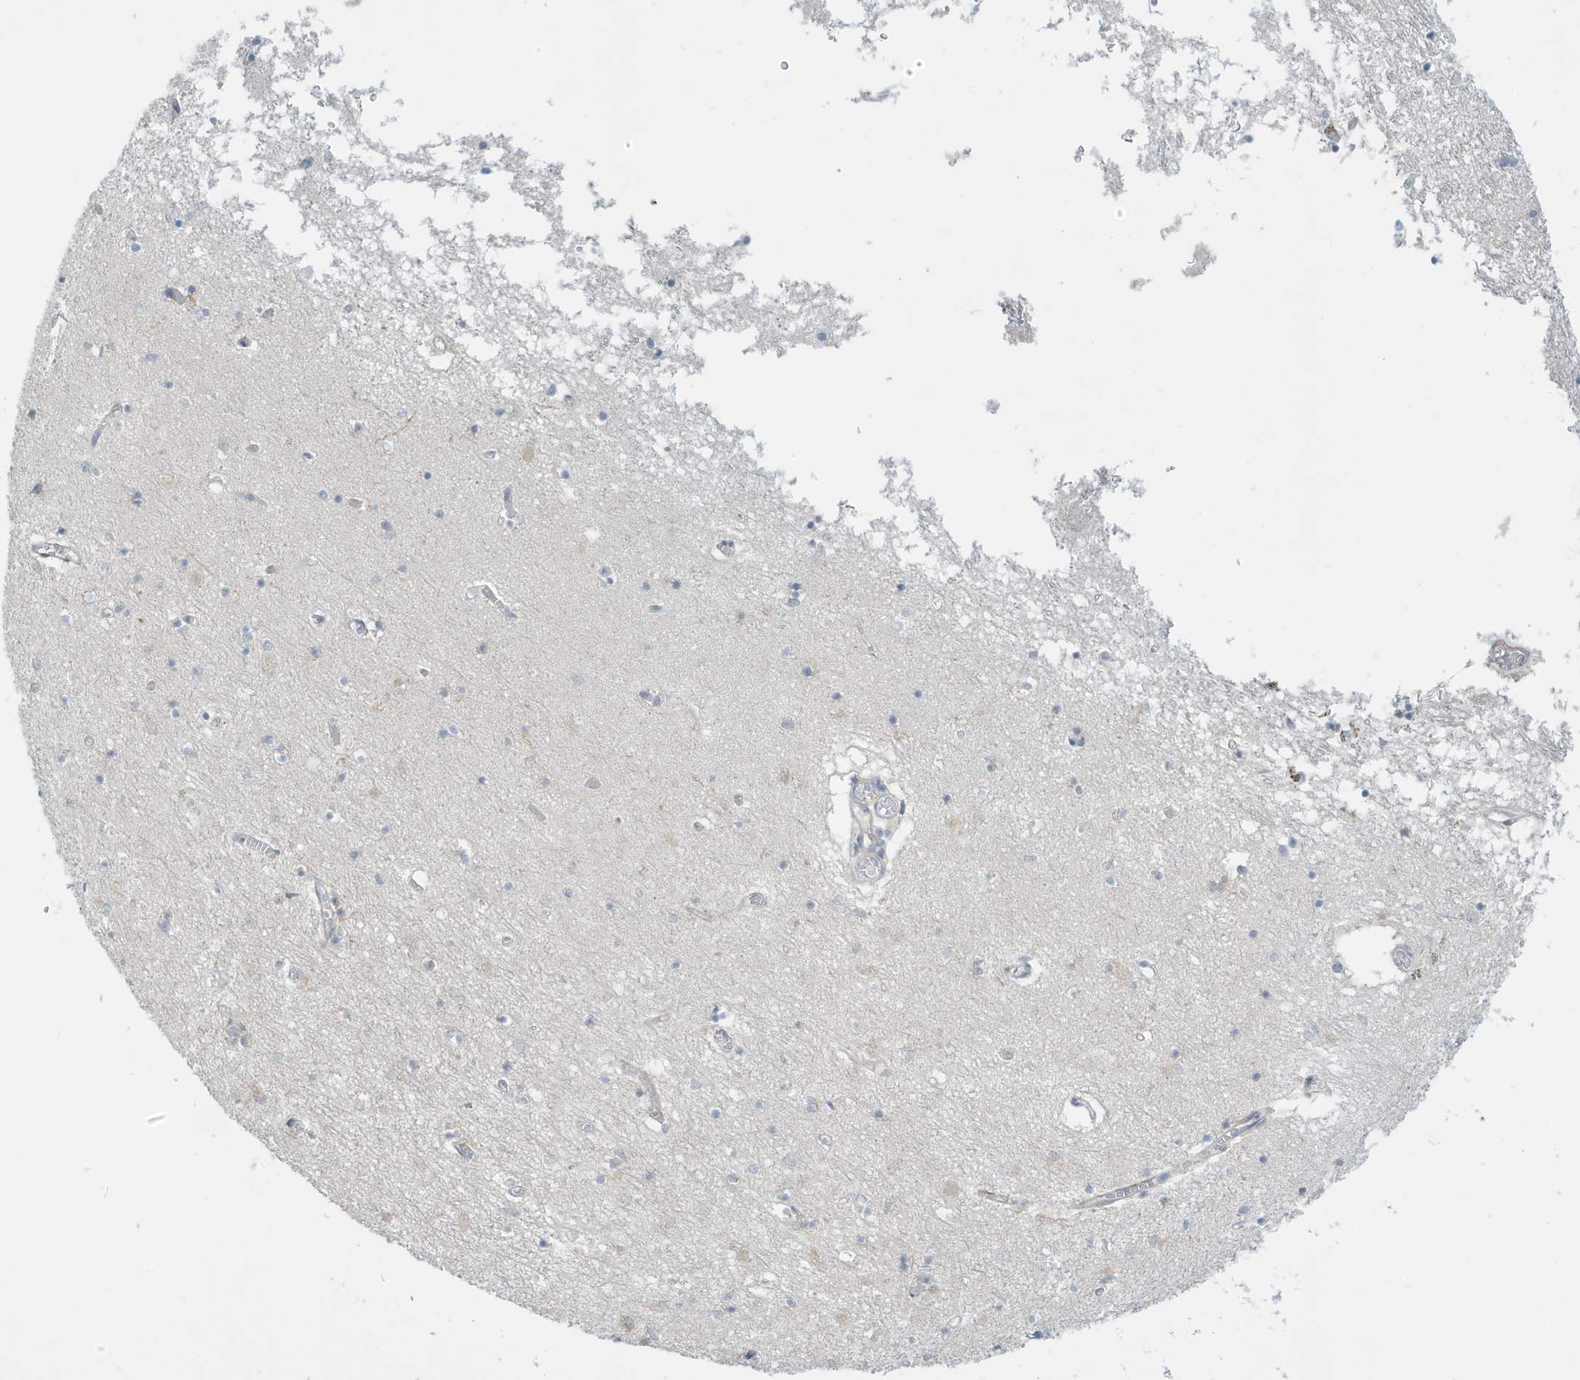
{"staining": {"intensity": "negative", "quantity": "none", "location": "none"}, "tissue": "hippocampus", "cell_type": "Glial cells", "image_type": "normal", "snomed": [{"axis": "morphology", "description": "Normal tissue, NOS"}, {"axis": "topography", "description": "Hippocampus"}], "caption": "Immunohistochemistry (IHC) of normal human hippocampus displays no positivity in glial cells. (DAB IHC with hematoxylin counter stain).", "gene": "PERM1", "patient": {"sex": "male", "age": 70}}